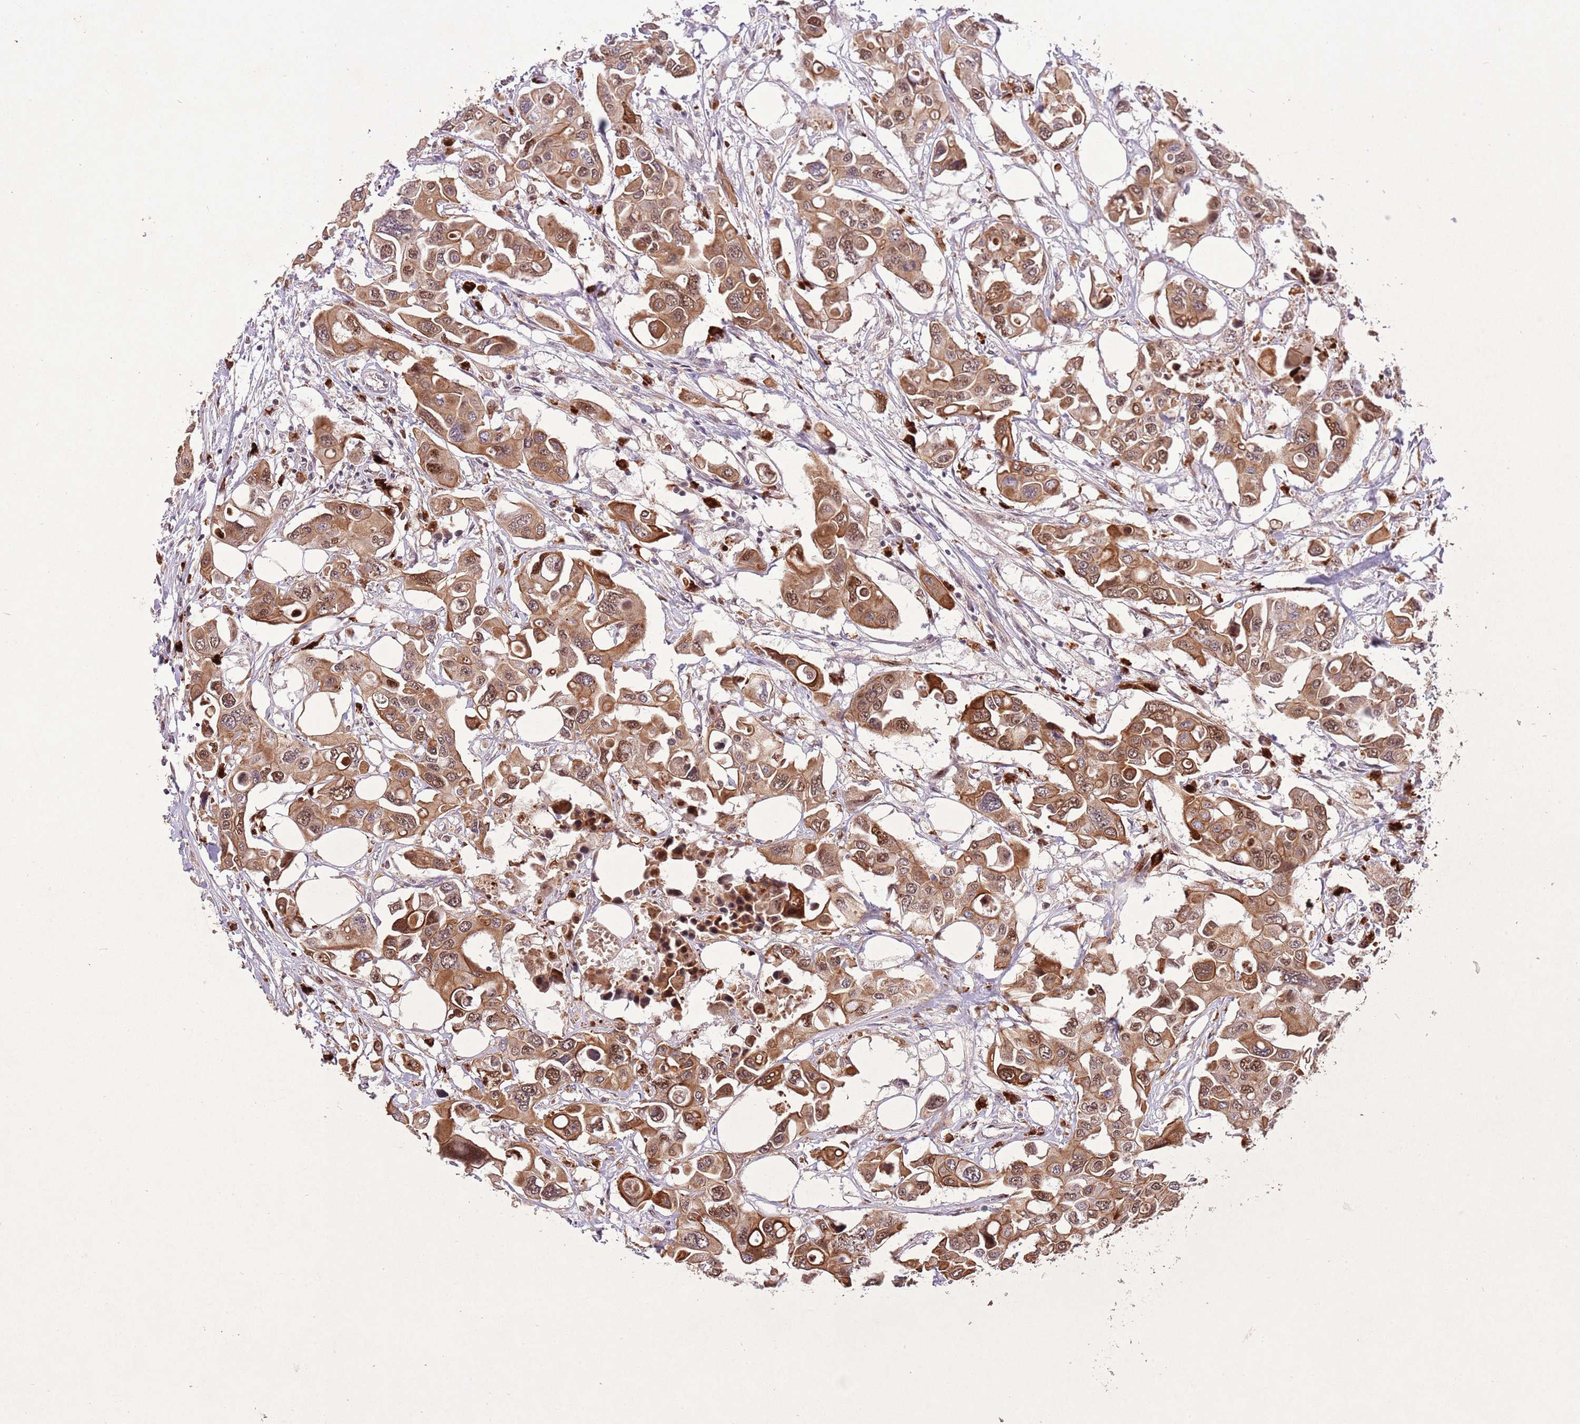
{"staining": {"intensity": "strong", "quantity": ">75%", "location": "cytoplasmic/membranous,nuclear"}, "tissue": "colorectal cancer", "cell_type": "Tumor cells", "image_type": "cancer", "snomed": [{"axis": "morphology", "description": "Adenocarcinoma, NOS"}, {"axis": "topography", "description": "Colon"}], "caption": "A high amount of strong cytoplasmic/membranous and nuclear positivity is appreciated in about >75% of tumor cells in colorectal cancer (adenocarcinoma) tissue.", "gene": "TRIM27", "patient": {"sex": "male", "age": 77}}